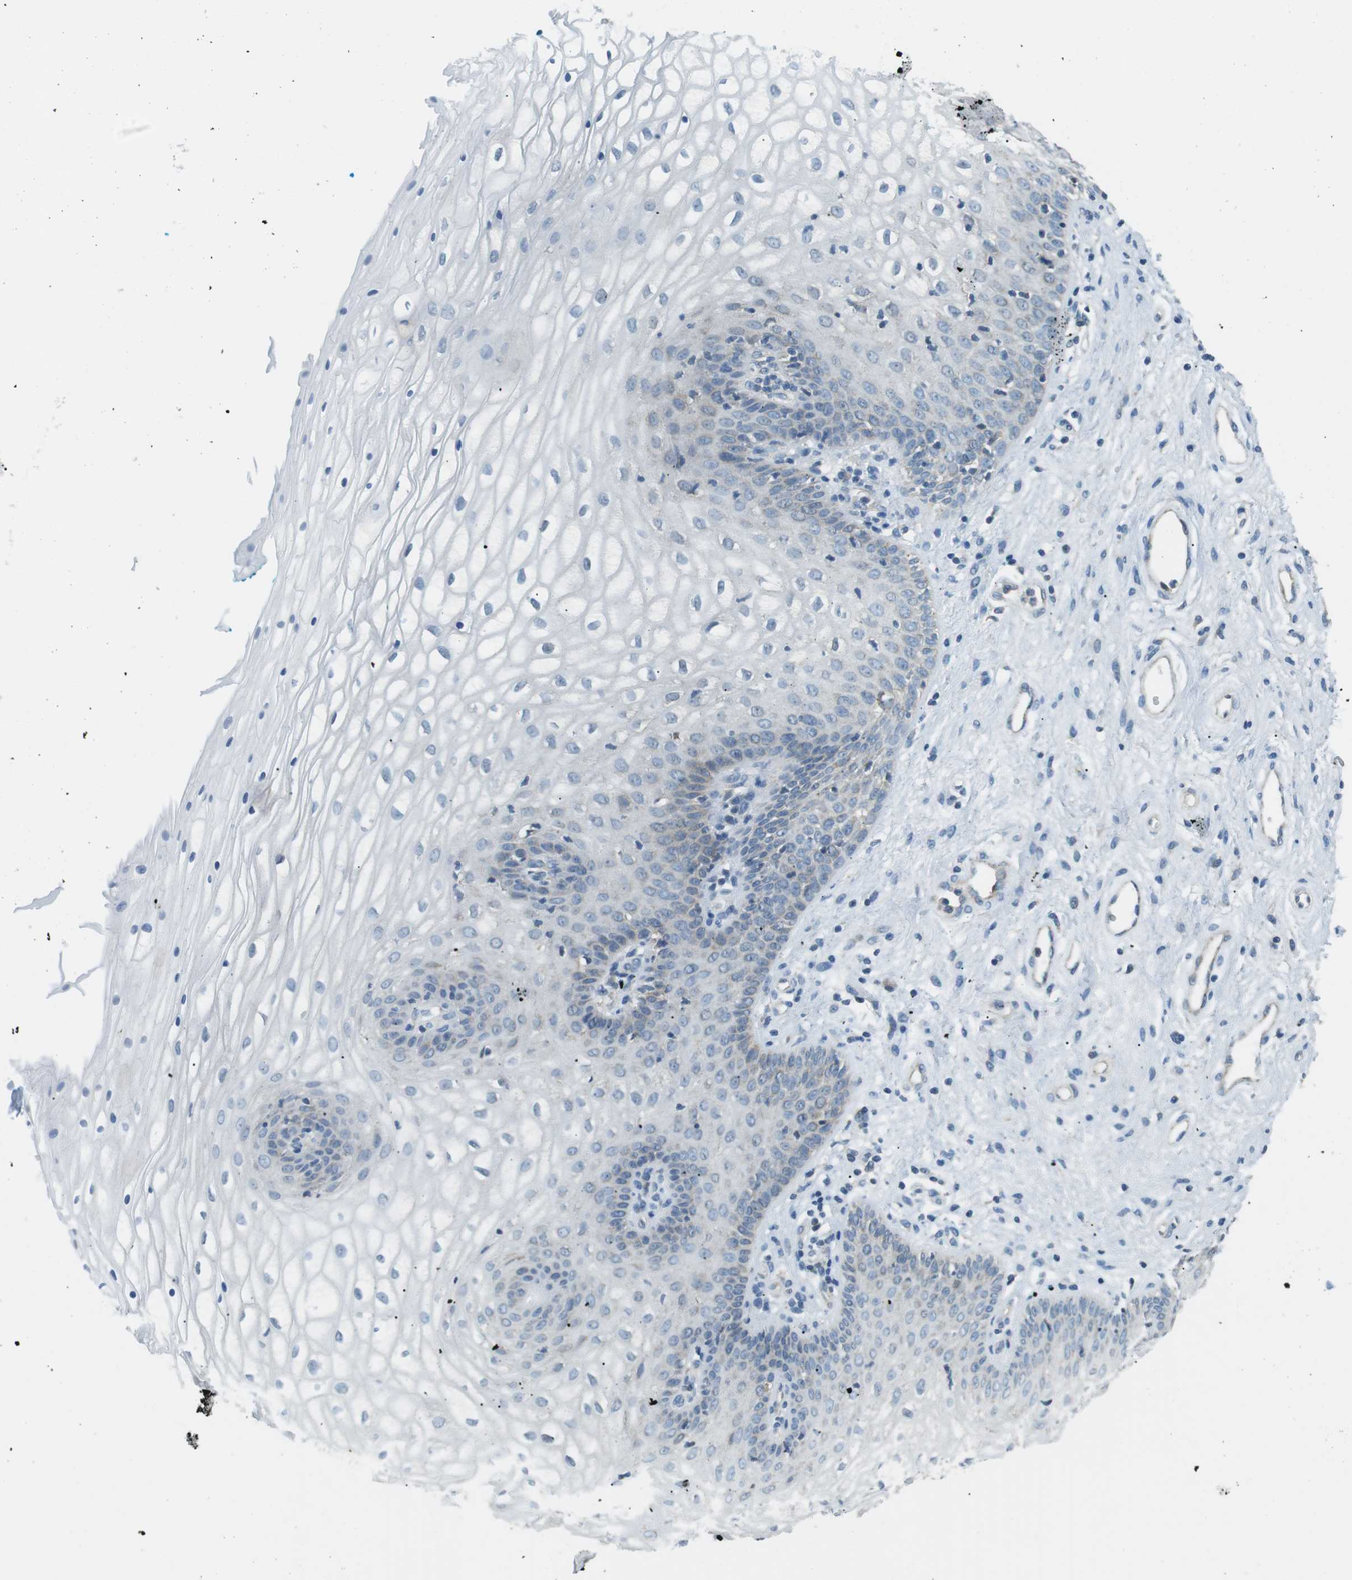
{"staining": {"intensity": "negative", "quantity": "none", "location": "none"}, "tissue": "vagina", "cell_type": "Squamous epithelial cells", "image_type": "normal", "snomed": [{"axis": "morphology", "description": "Normal tissue, NOS"}, {"axis": "topography", "description": "Vagina"}], "caption": "This histopathology image is of benign vagina stained with immunohistochemistry (IHC) to label a protein in brown with the nuclei are counter-stained blue. There is no staining in squamous epithelial cells.", "gene": "BACE1", "patient": {"sex": "female", "age": 34}}